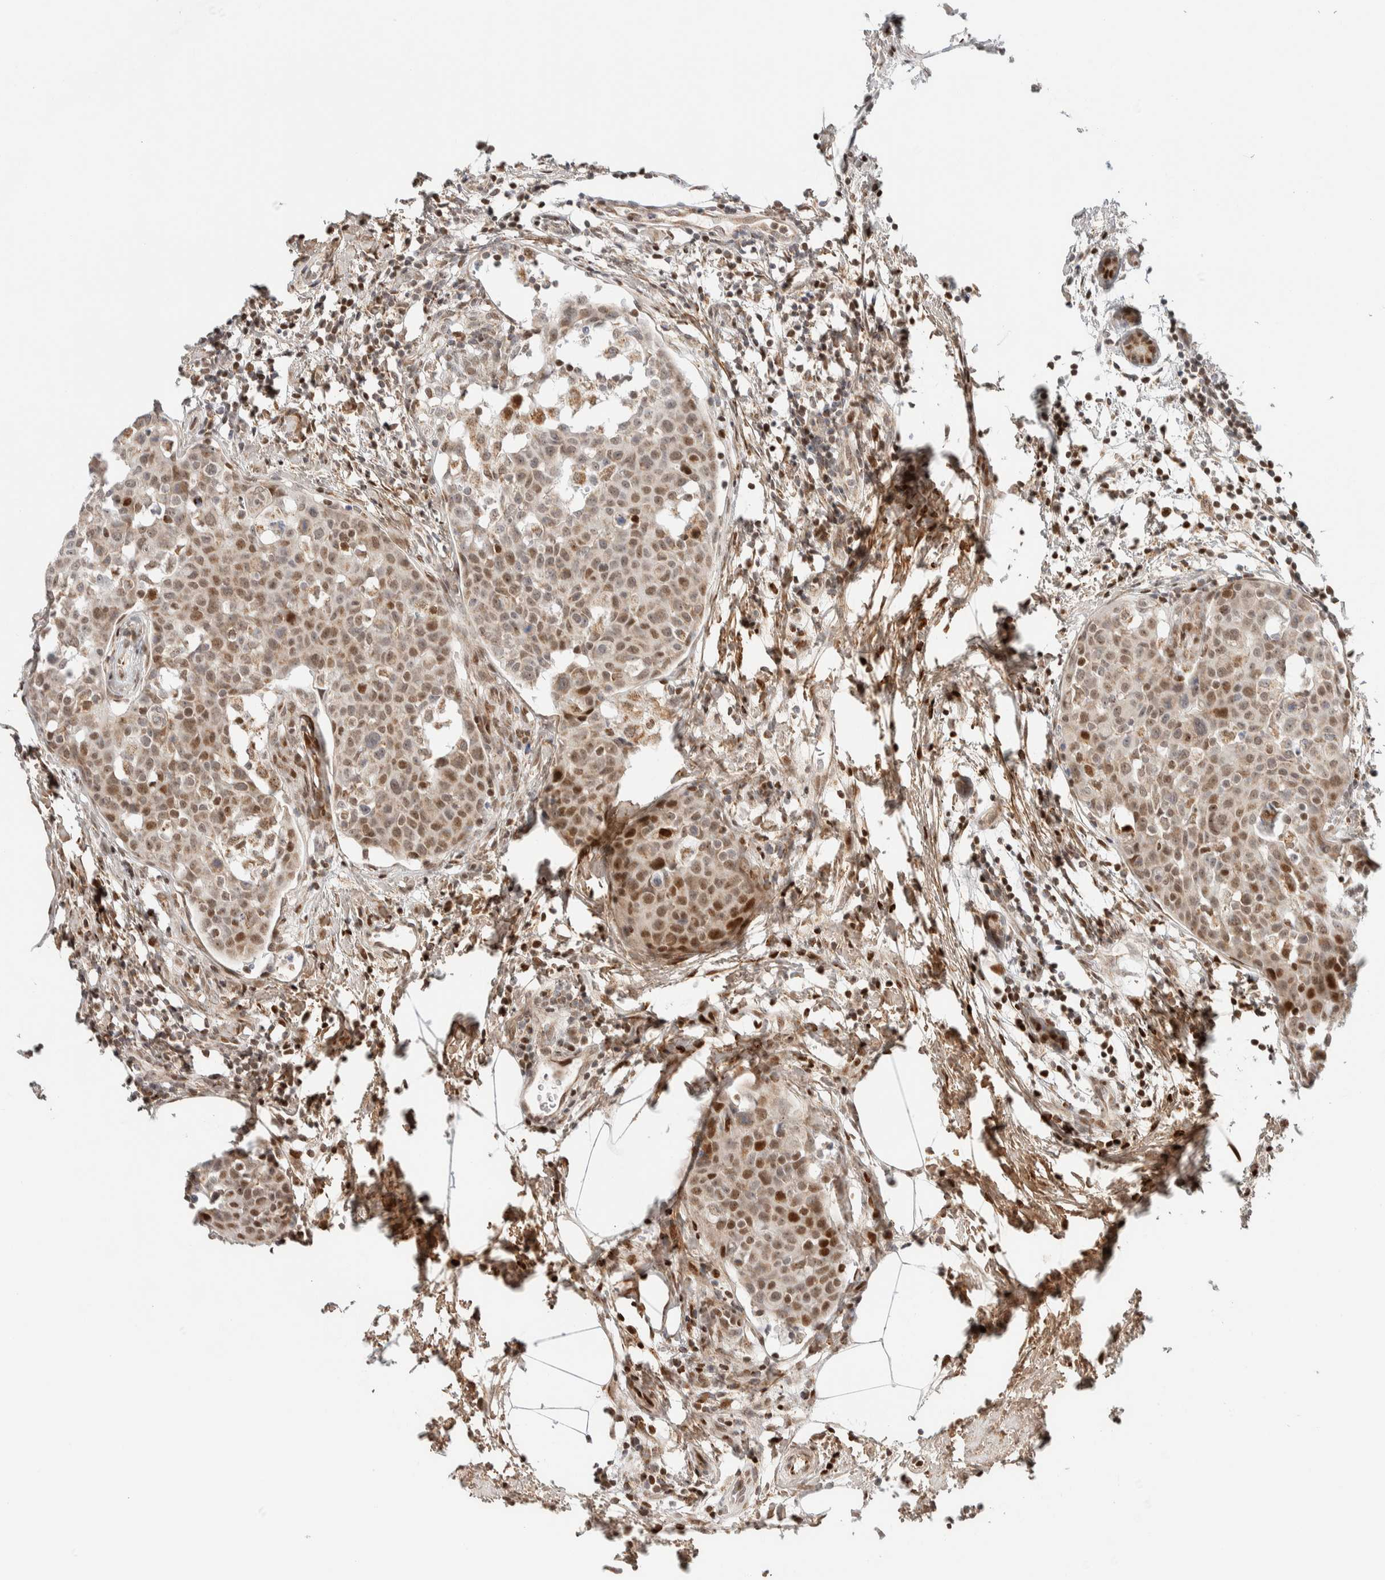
{"staining": {"intensity": "moderate", "quantity": "25%-75%", "location": "nuclear"}, "tissue": "breast cancer", "cell_type": "Tumor cells", "image_type": "cancer", "snomed": [{"axis": "morphology", "description": "Normal tissue, NOS"}, {"axis": "morphology", "description": "Duct carcinoma"}, {"axis": "topography", "description": "Breast"}], "caption": "Protein analysis of breast invasive ductal carcinoma tissue displays moderate nuclear staining in about 25%-75% of tumor cells.", "gene": "TSPAN32", "patient": {"sex": "female", "age": 37}}